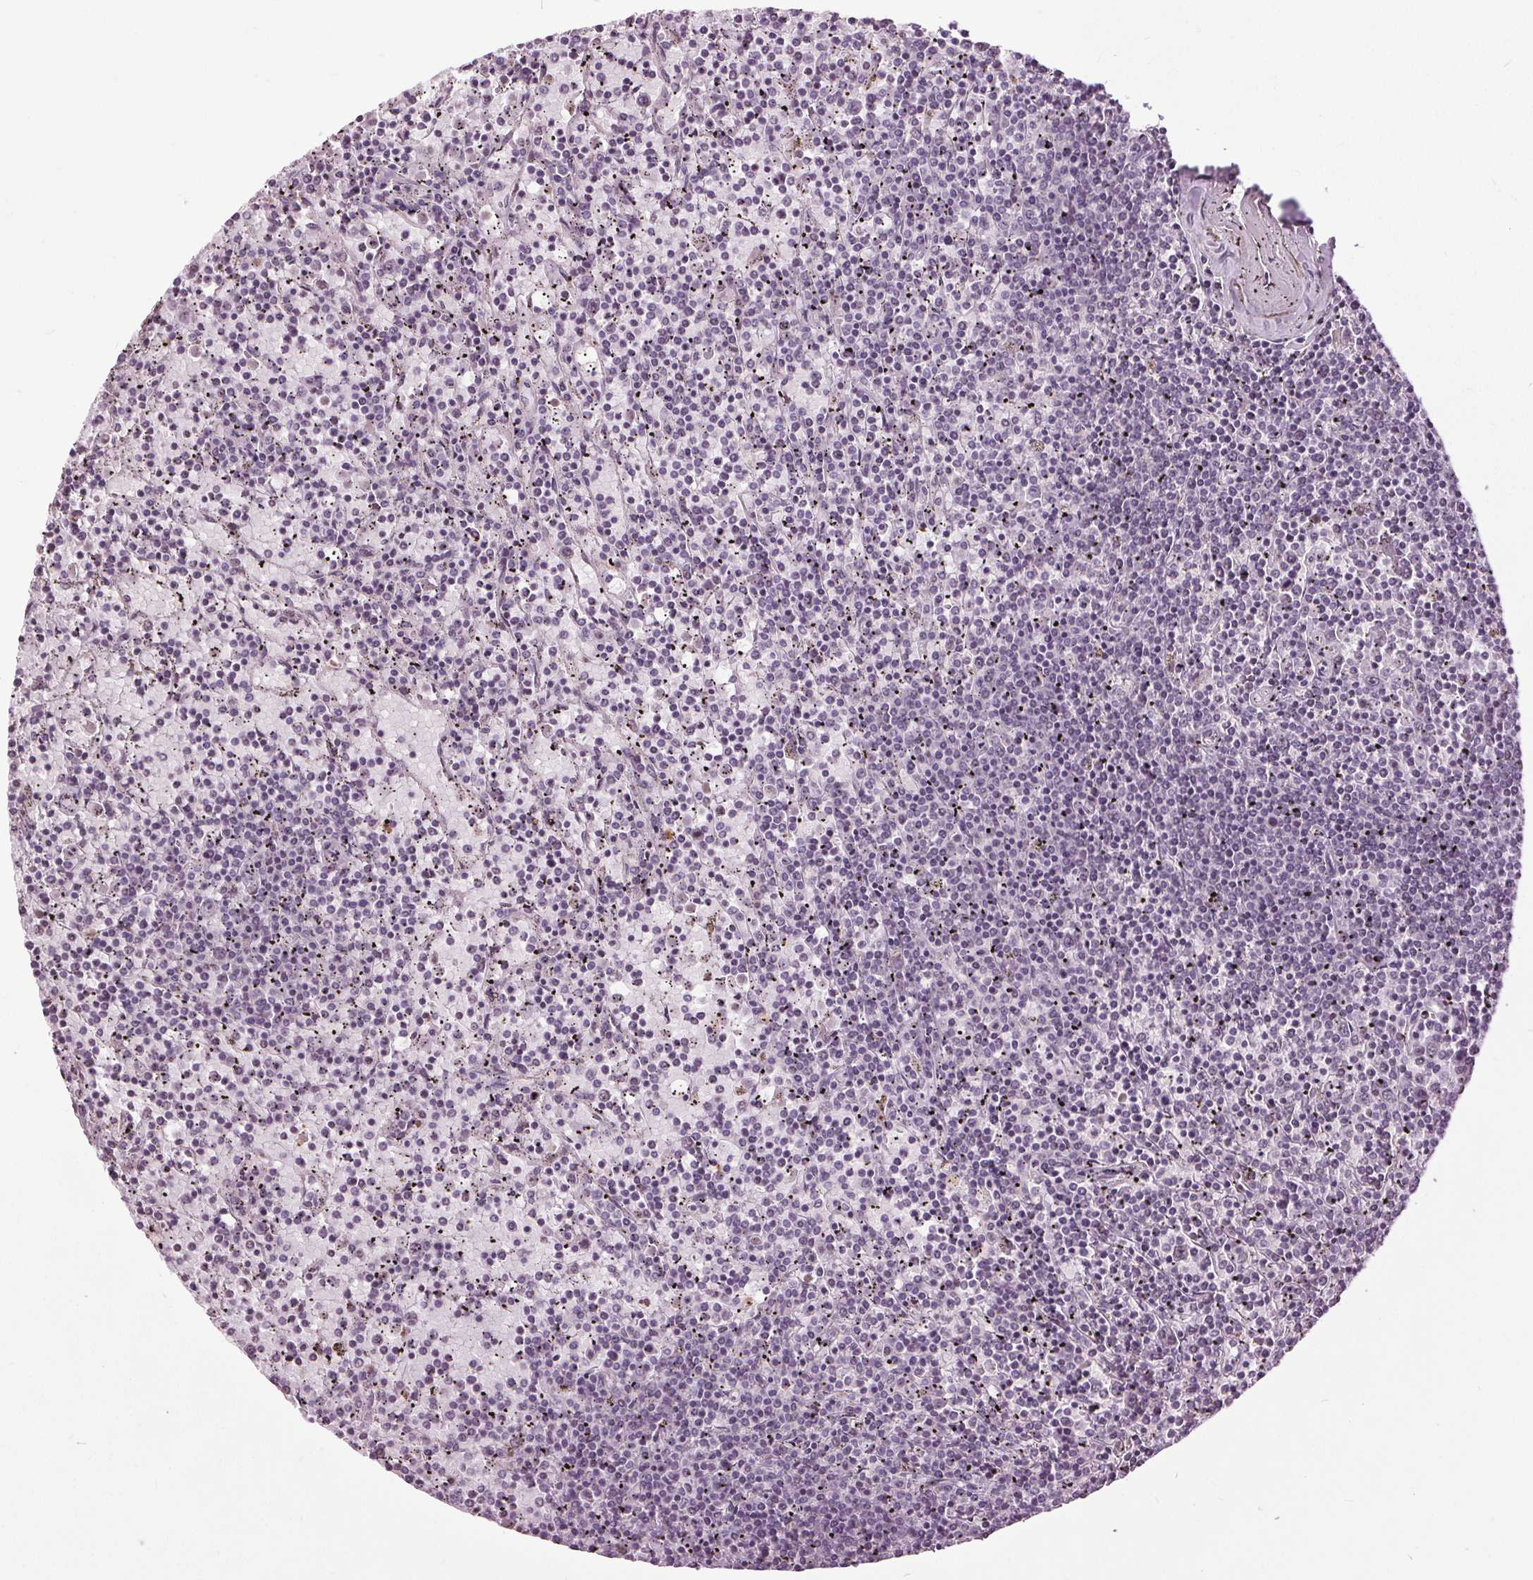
{"staining": {"intensity": "negative", "quantity": "none", "location": "none"}, "tissue": "lymphoma", "cell_type": "Tumor cells", "image_type": "cancer", "snomed": [{"axis": "morphology", "description": "Malignant lymphoma, non-Hodgkin's type, Low grade"}, {"axis": "topography", "description": "Spleen"}], "caption": "The immunohistochemistry (IHC) photomicrograph has no significant expression in tumor cells of low-grade malignant lymphoma, non-Hodgkin's type tissue. Brightfield microscopy of immunohistochemistry (IHC) stained with DAB (brown) and hematoxylin (blue), captured at high magnification.", "gene": "CXCL16", "patient": {"sex": "female", "age": 77}}